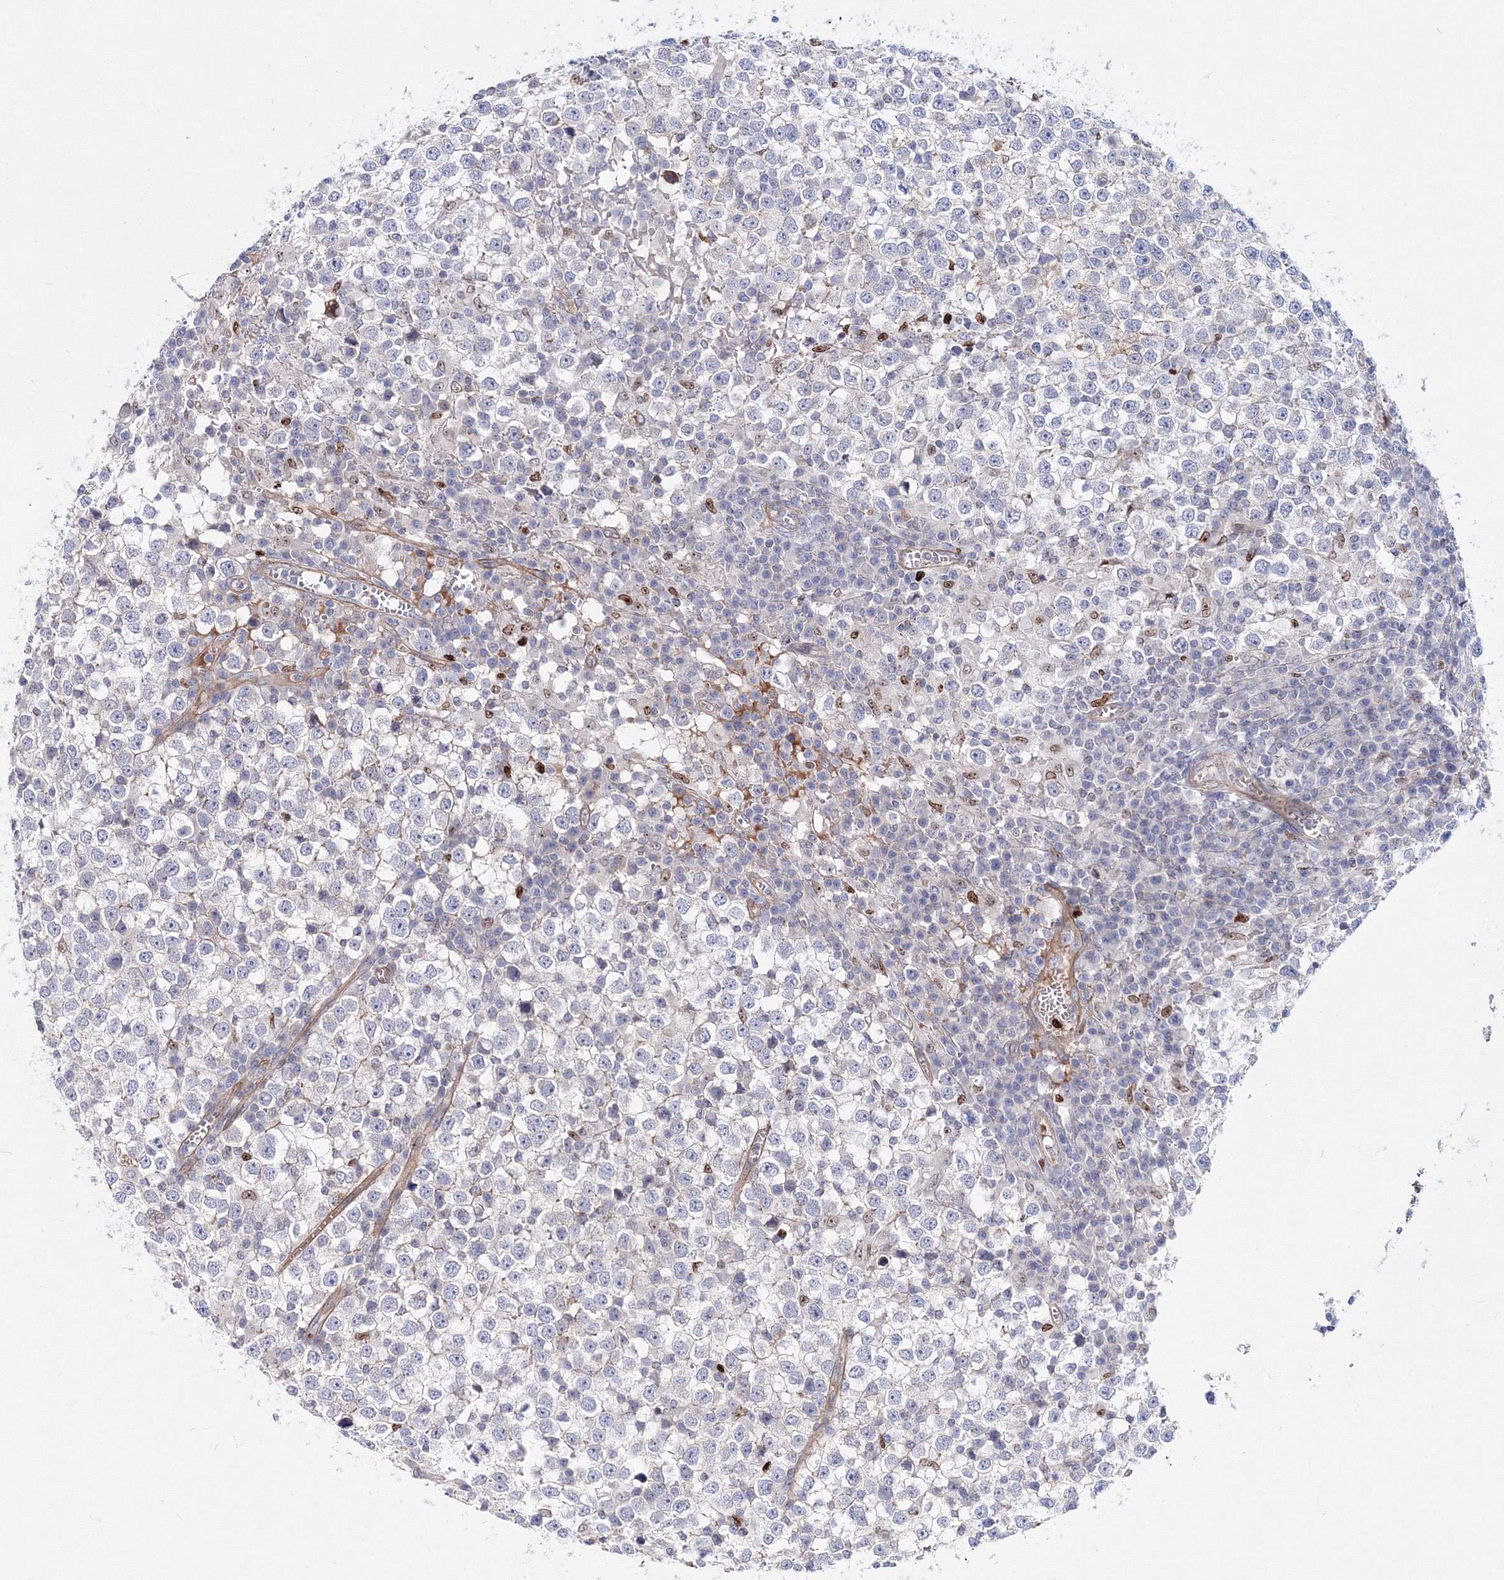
{"staining": {"intensity": "negative", "quantity": "none", "location": "none"}, "tissue": "testis cancer", "cell_type": "Tumor cells", "image_type": "cancer", "snomed": [{"axis": "morphology", "description": "Seminoma, NOS"}, {"axis": "topography", "description": "Testis"}], "caption": "Protein analysis of testis seminoma reveals no significant staining in tumor cells.", "gene": "C11orf52", "patient": {"sex": "male", "age": 65}}